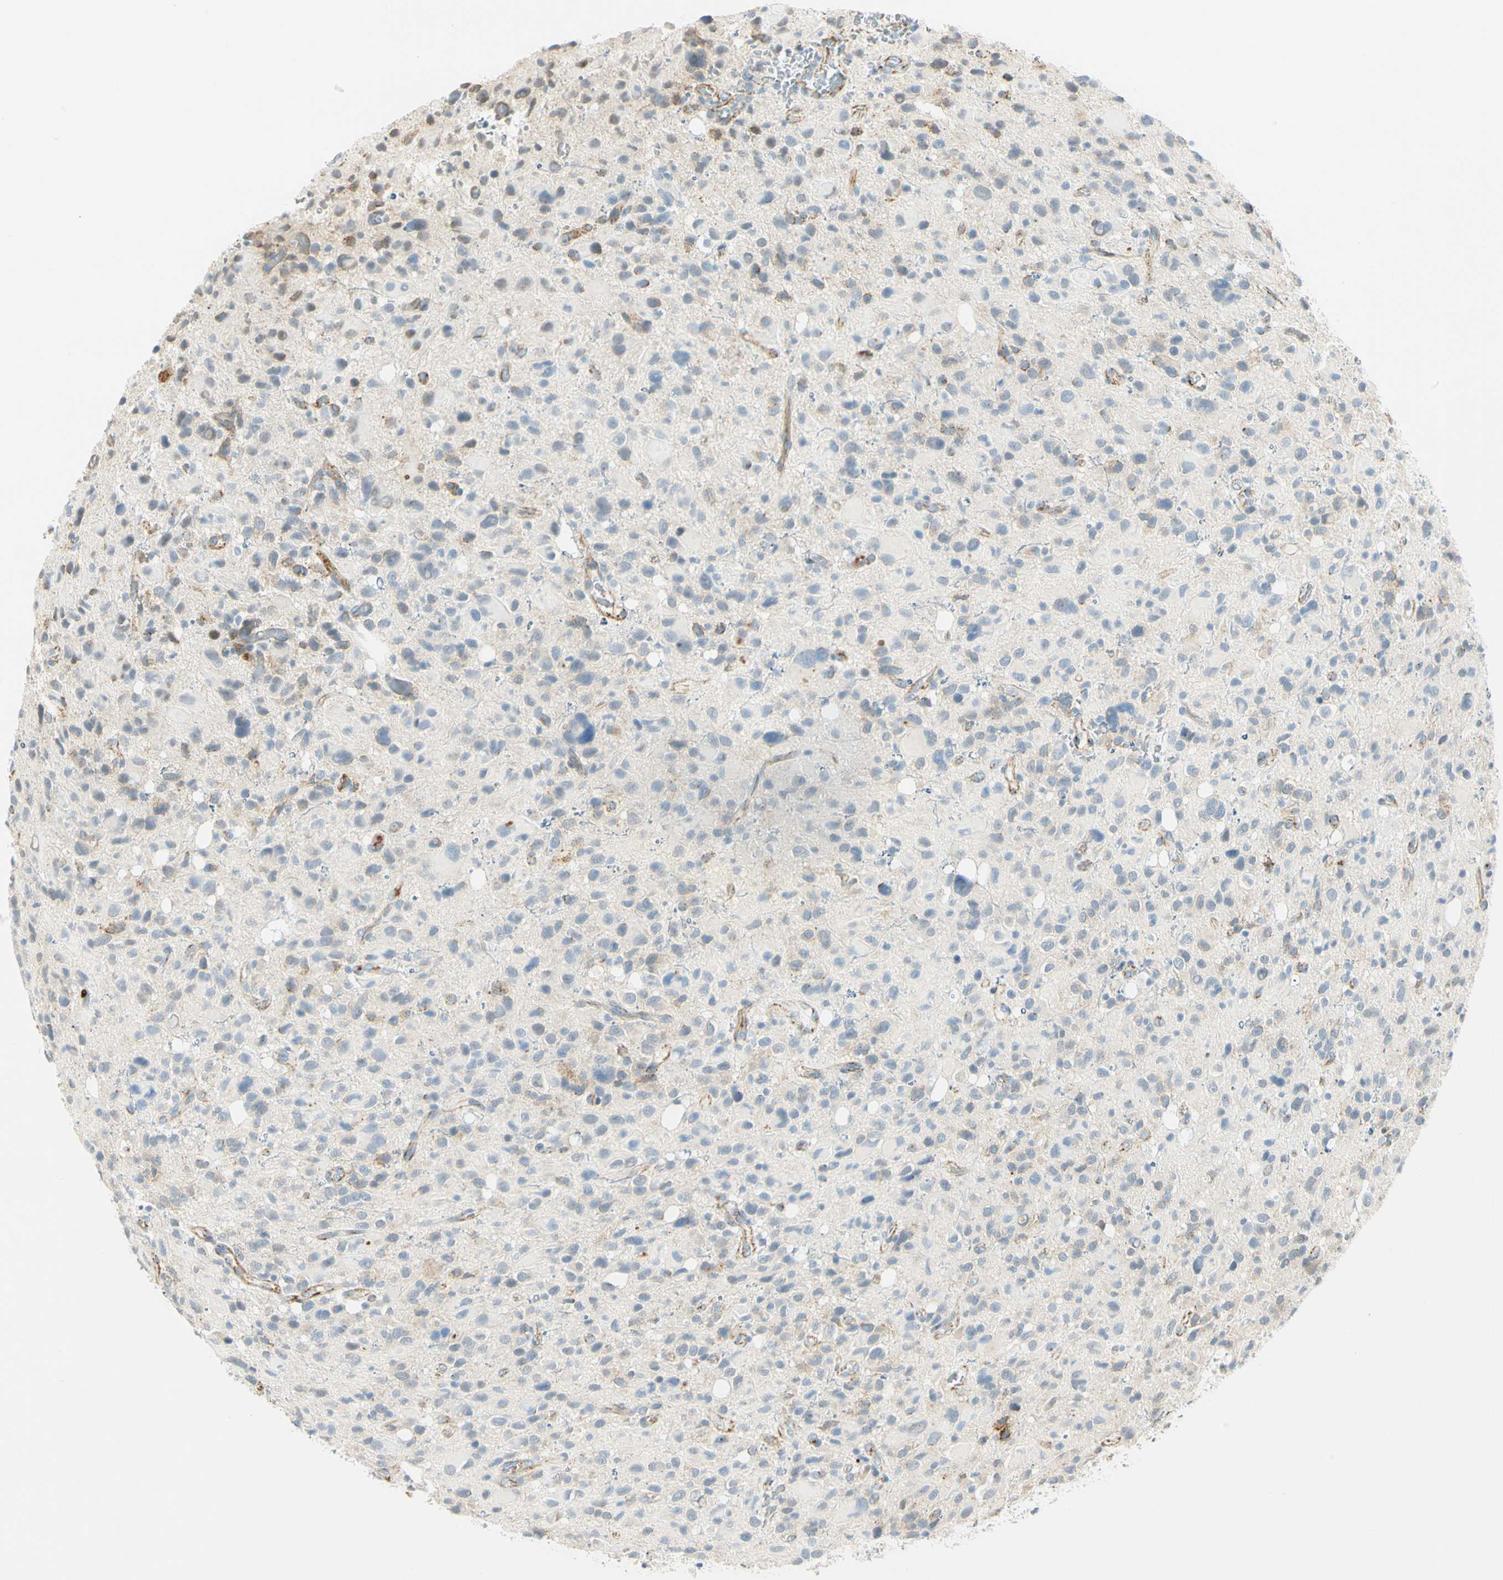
{"staining": {"intensity": "weak", "quantity": "25%-75%", "location": "cytoplasmic/membranous"}, "tissue": "glioma", "cell_type": "Tumor cells", "image_type": "cancer", "snomed": [{"axis": "morphology", "description": "Glioma, malignant, High grade"}, {"axis": "topography", "description": "Brain"}], "caption": "Immunohistochemical staining of glioma reveals low levels of weak cytoplasmic/membranous protein staining in about 25%-75% of tumor cells. Ihc stains the protein in brown and the nuclei are stained blue.", "gene": "VPS9D1", "patient": {"sex": "male", "age": 48}}